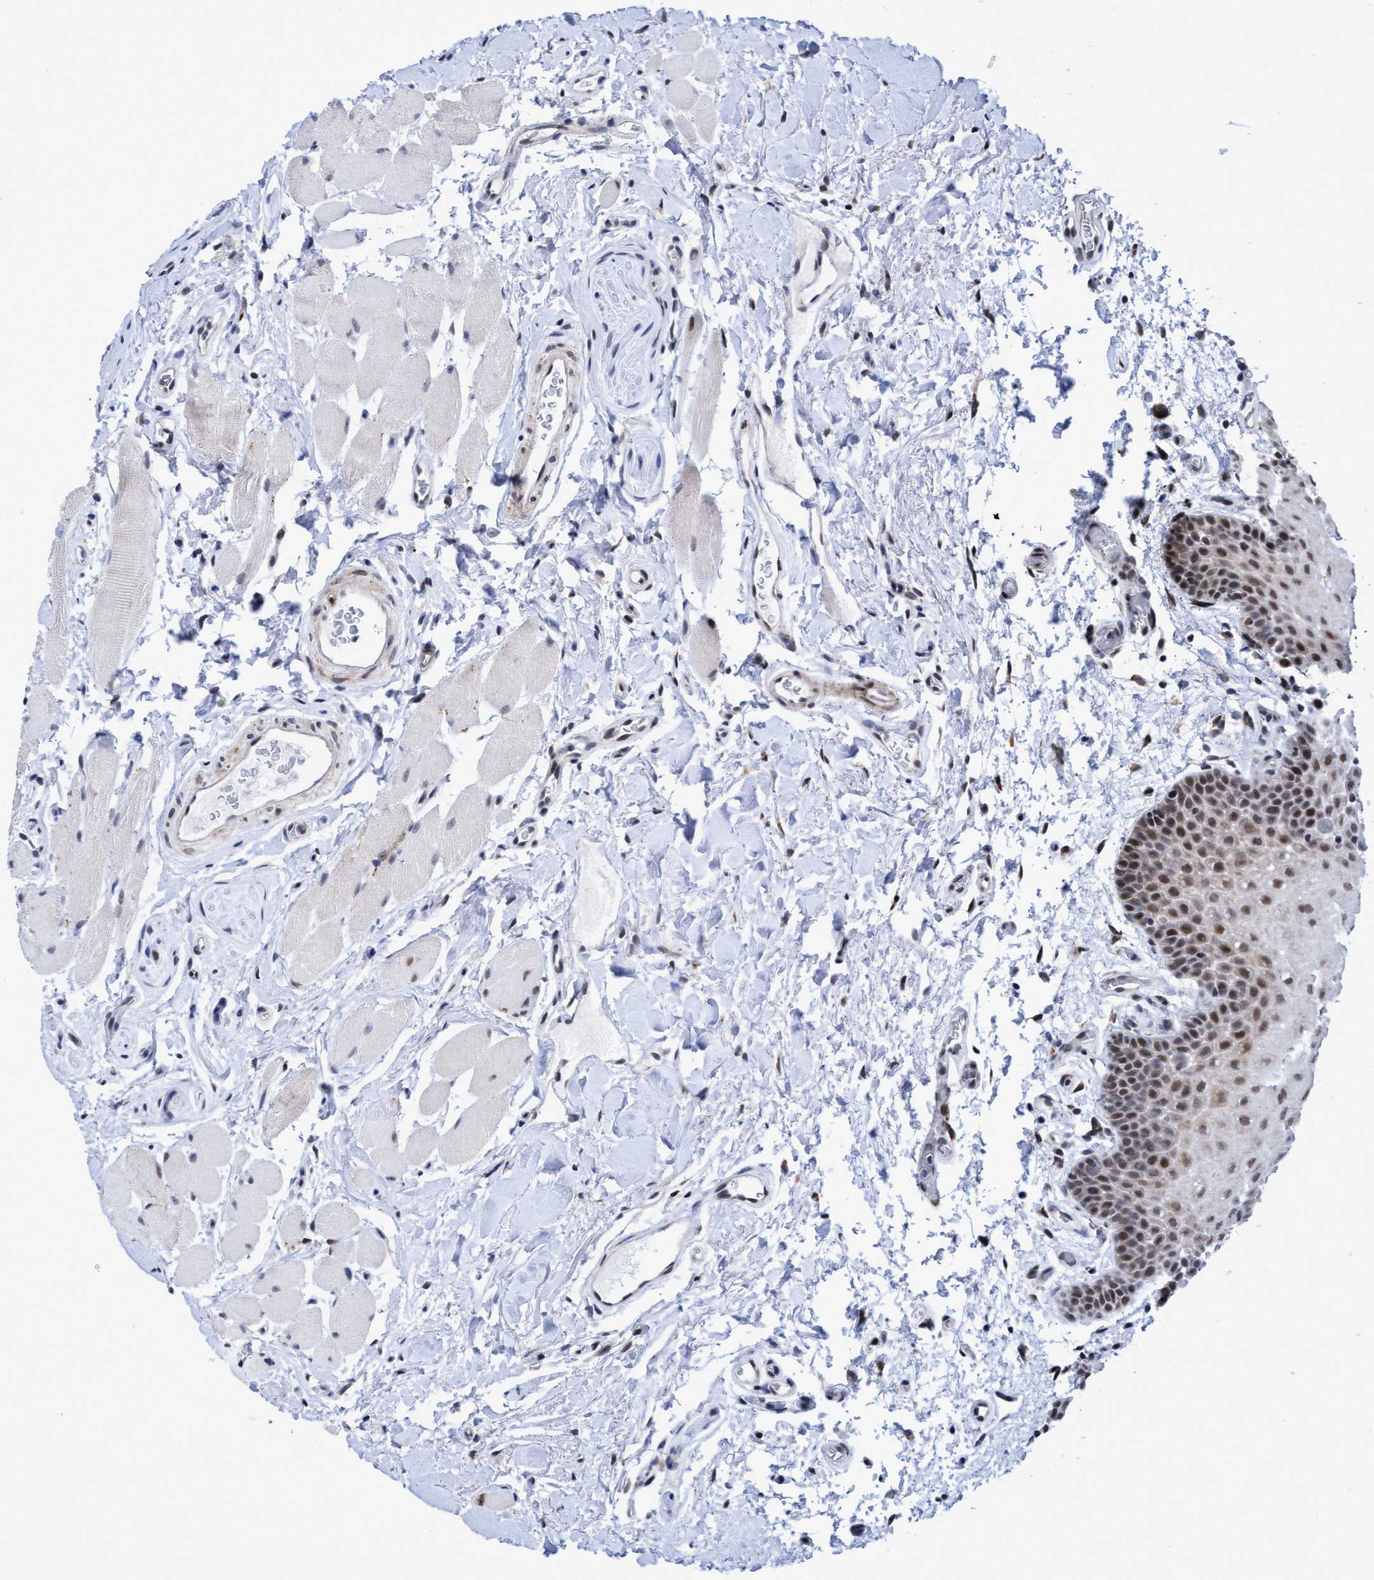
{"staining": {"intensity": "moderate", "quantity": ">75%", "location": "nuclear"}, "tissue": "oral mucosa", "cell_type": "Squamous epithelial cells", "image_type": "normal", "snomed": [{"axis": "morphology", "description": "Normal tissue, NOS"}, {"axis": "topography", "description": "Oral tissue"}], "caption": "Human oral mucosa stained with a protein marker displays moderate staining in squamous epithelial cells.", "gene": "GLT6D1", "patient": {"sex": "male", "age": 62}}